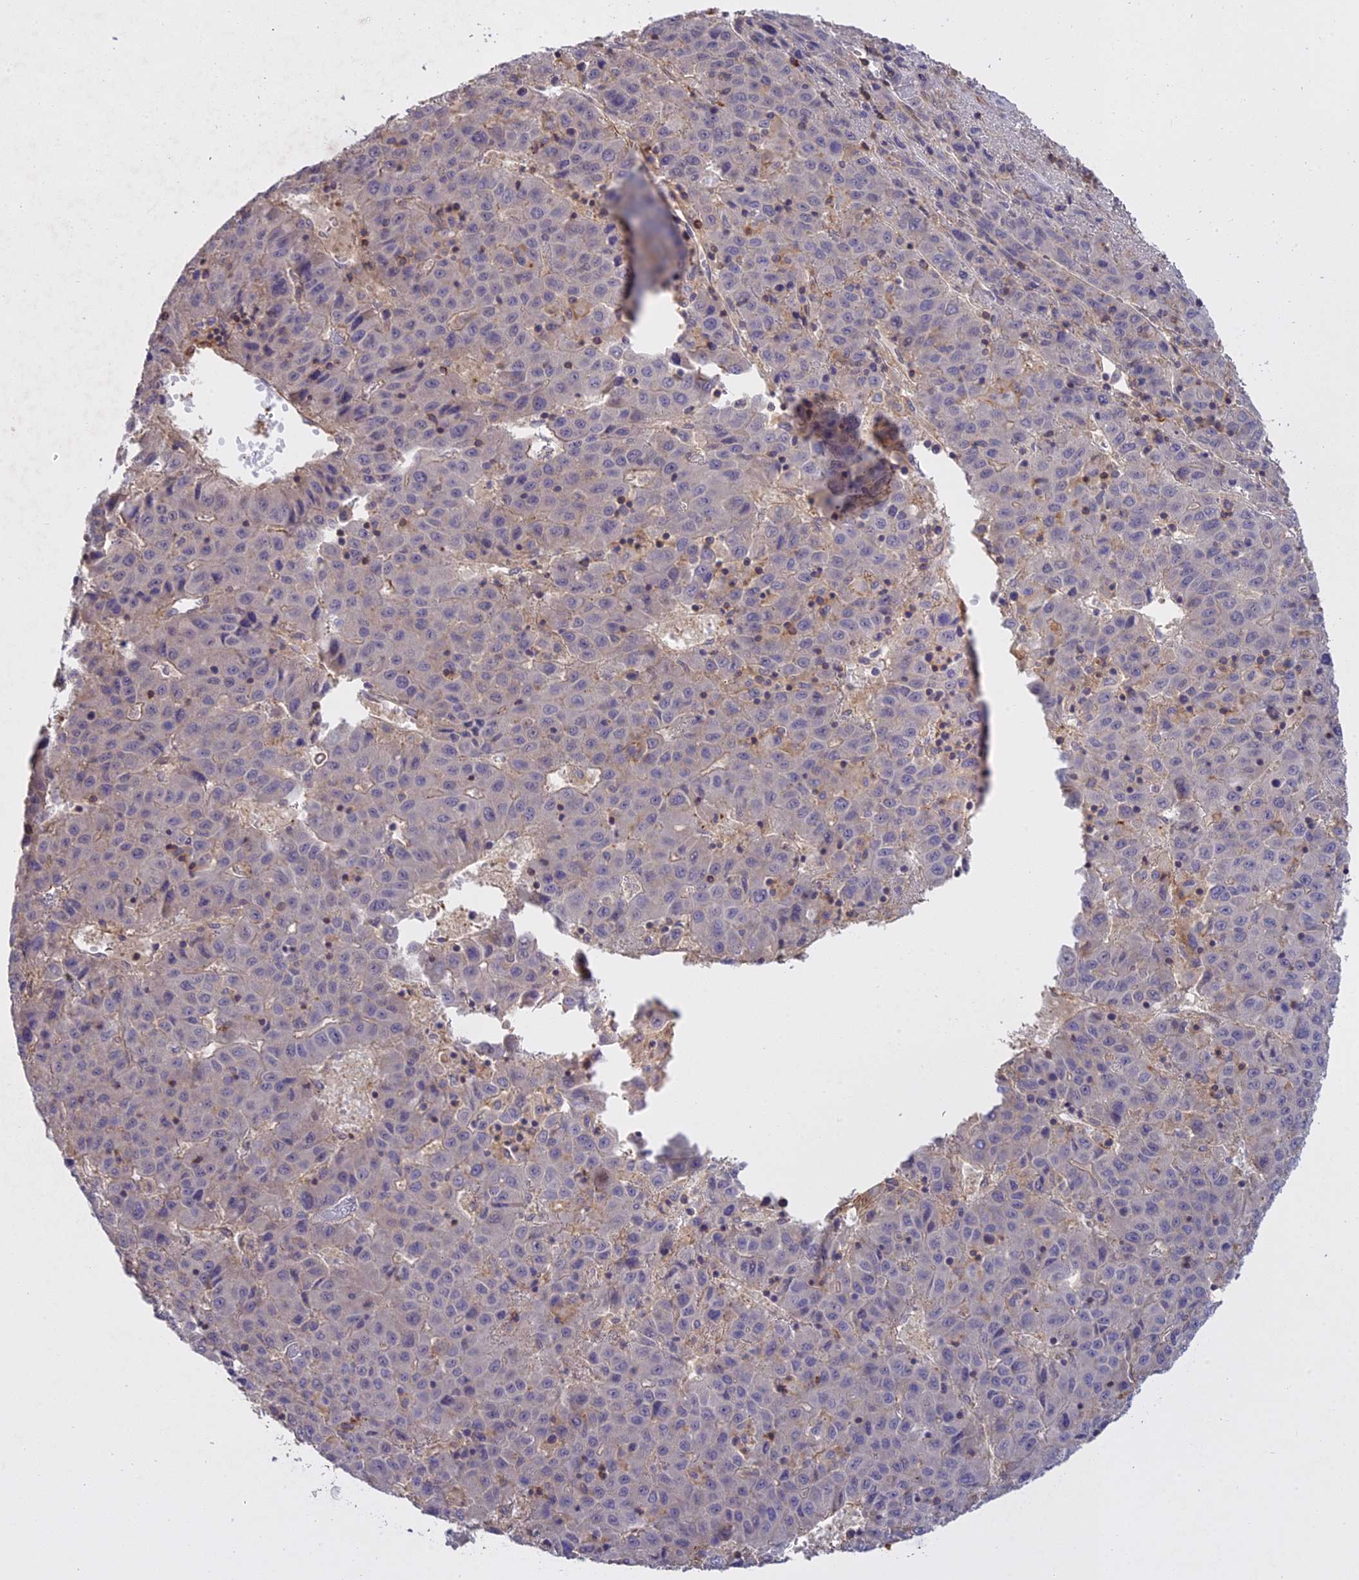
{"staining": {"intensity": "negative", "quantity": "none", "location": "none"}, "tissue": "liver cancer", "cell_type": "Tumor cells", "image_type": "cancer", "snomed": [{"axis": "morphology", "description": "Carcinoma, Hepatocellular, NOS"}, {"axis": "topography", "description": "Liver"}], "caption": "This is a micrograph of immunohistochemistry staining of liver hepatocellular carcinoma, which shows no positivity in tumor cells.", "gene": "CFAP119", "patient": {"sex": "female", "age": 53}}